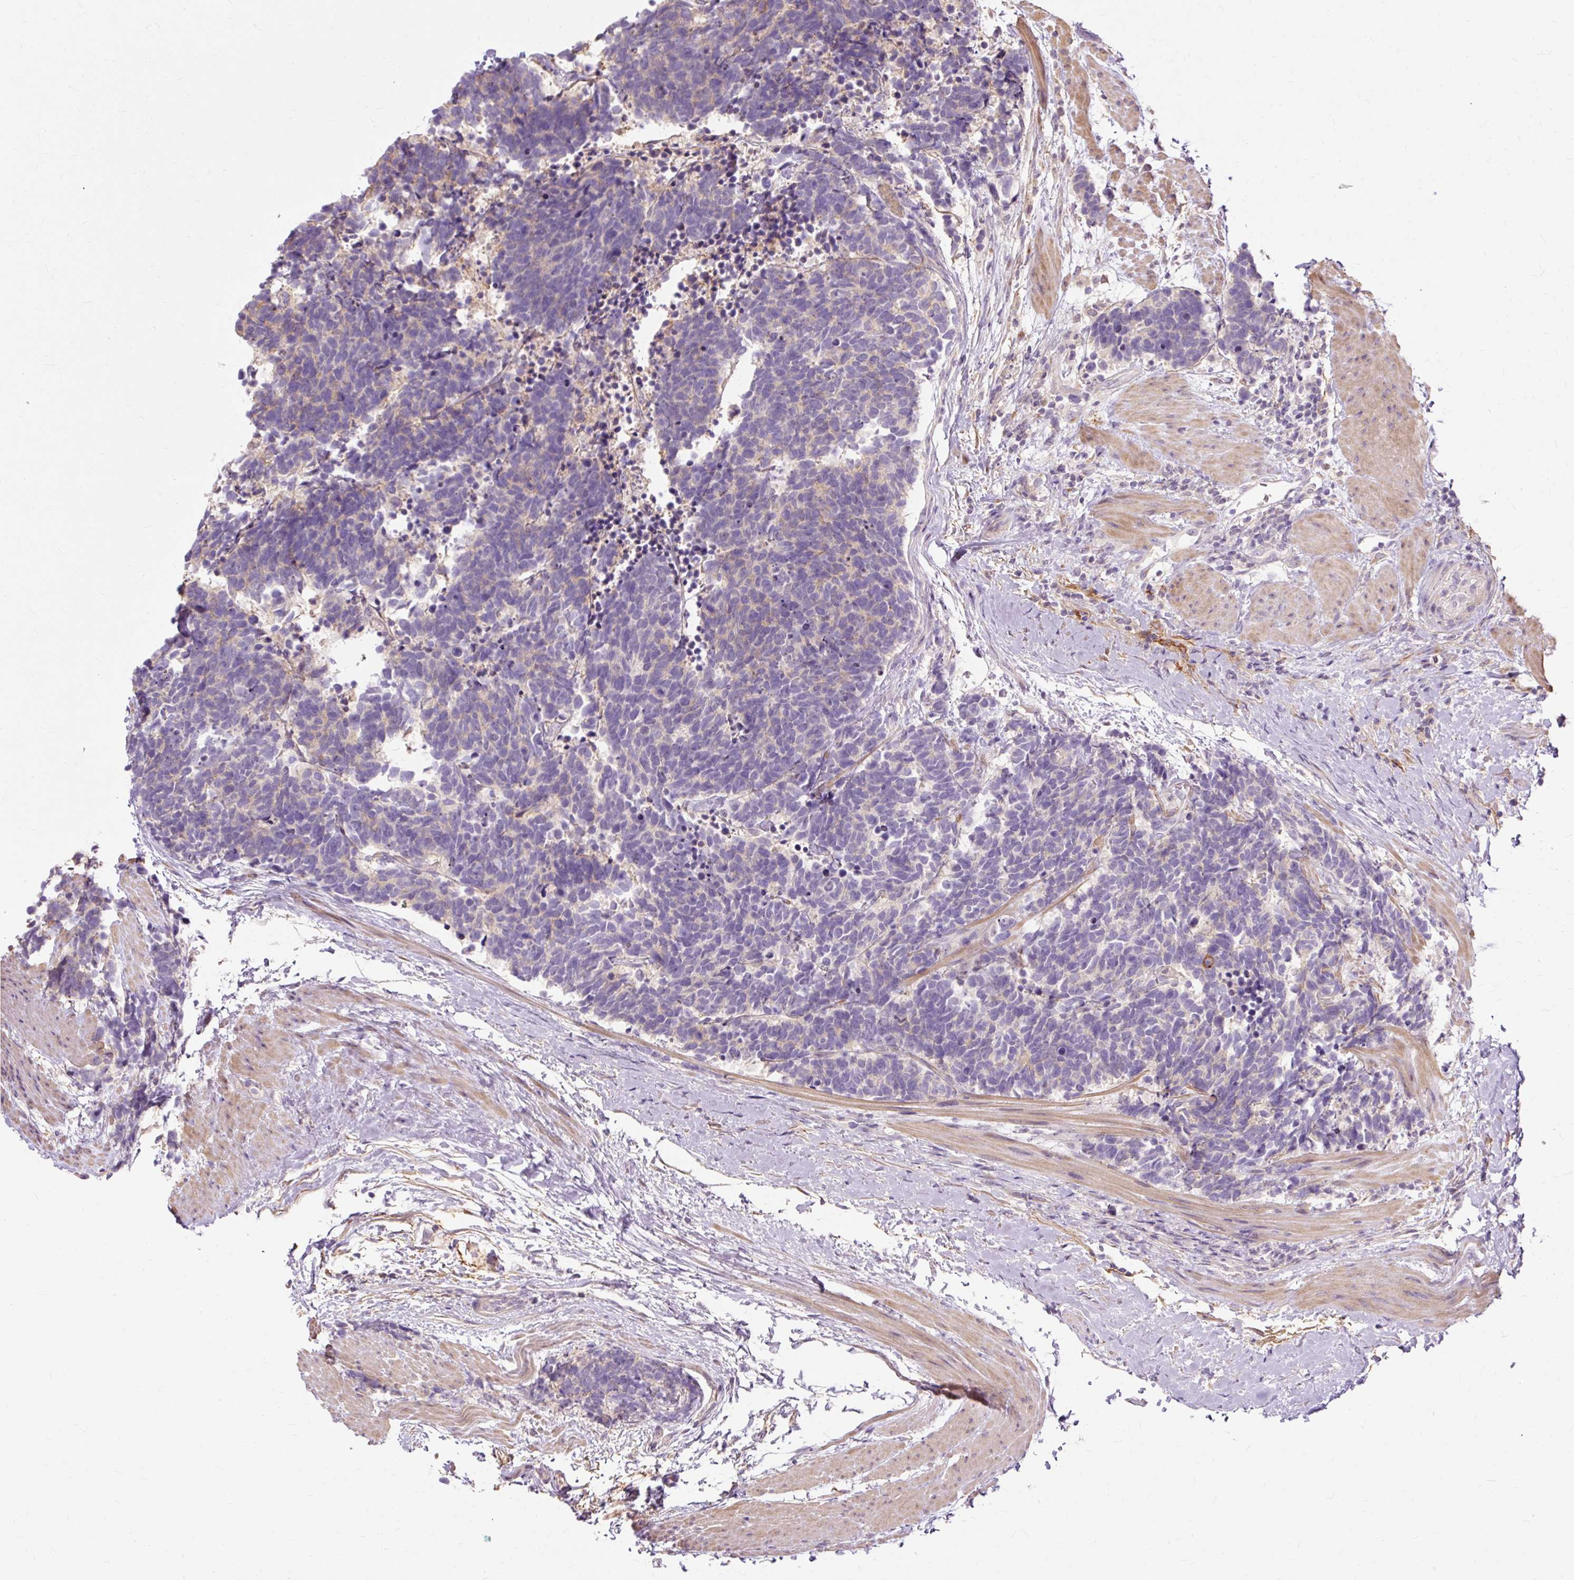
{"staining": {"intensity": "negative", "quantity": "none", "location": "none"}, "tissue": "carcinoid", "cell_type": "Tumor cells", "image_type": "cancer", "snomed": [{"axis": "morphology", "description": "Carcinoid, malignant, NOS"}, {"axis": "topography", "description": "Colon"}], "caption": "Tumor cells are negative for brown protein staining in carcinoid.", "gene": "TSPAN8", "patient": {"sex": "female", "age": 52}}